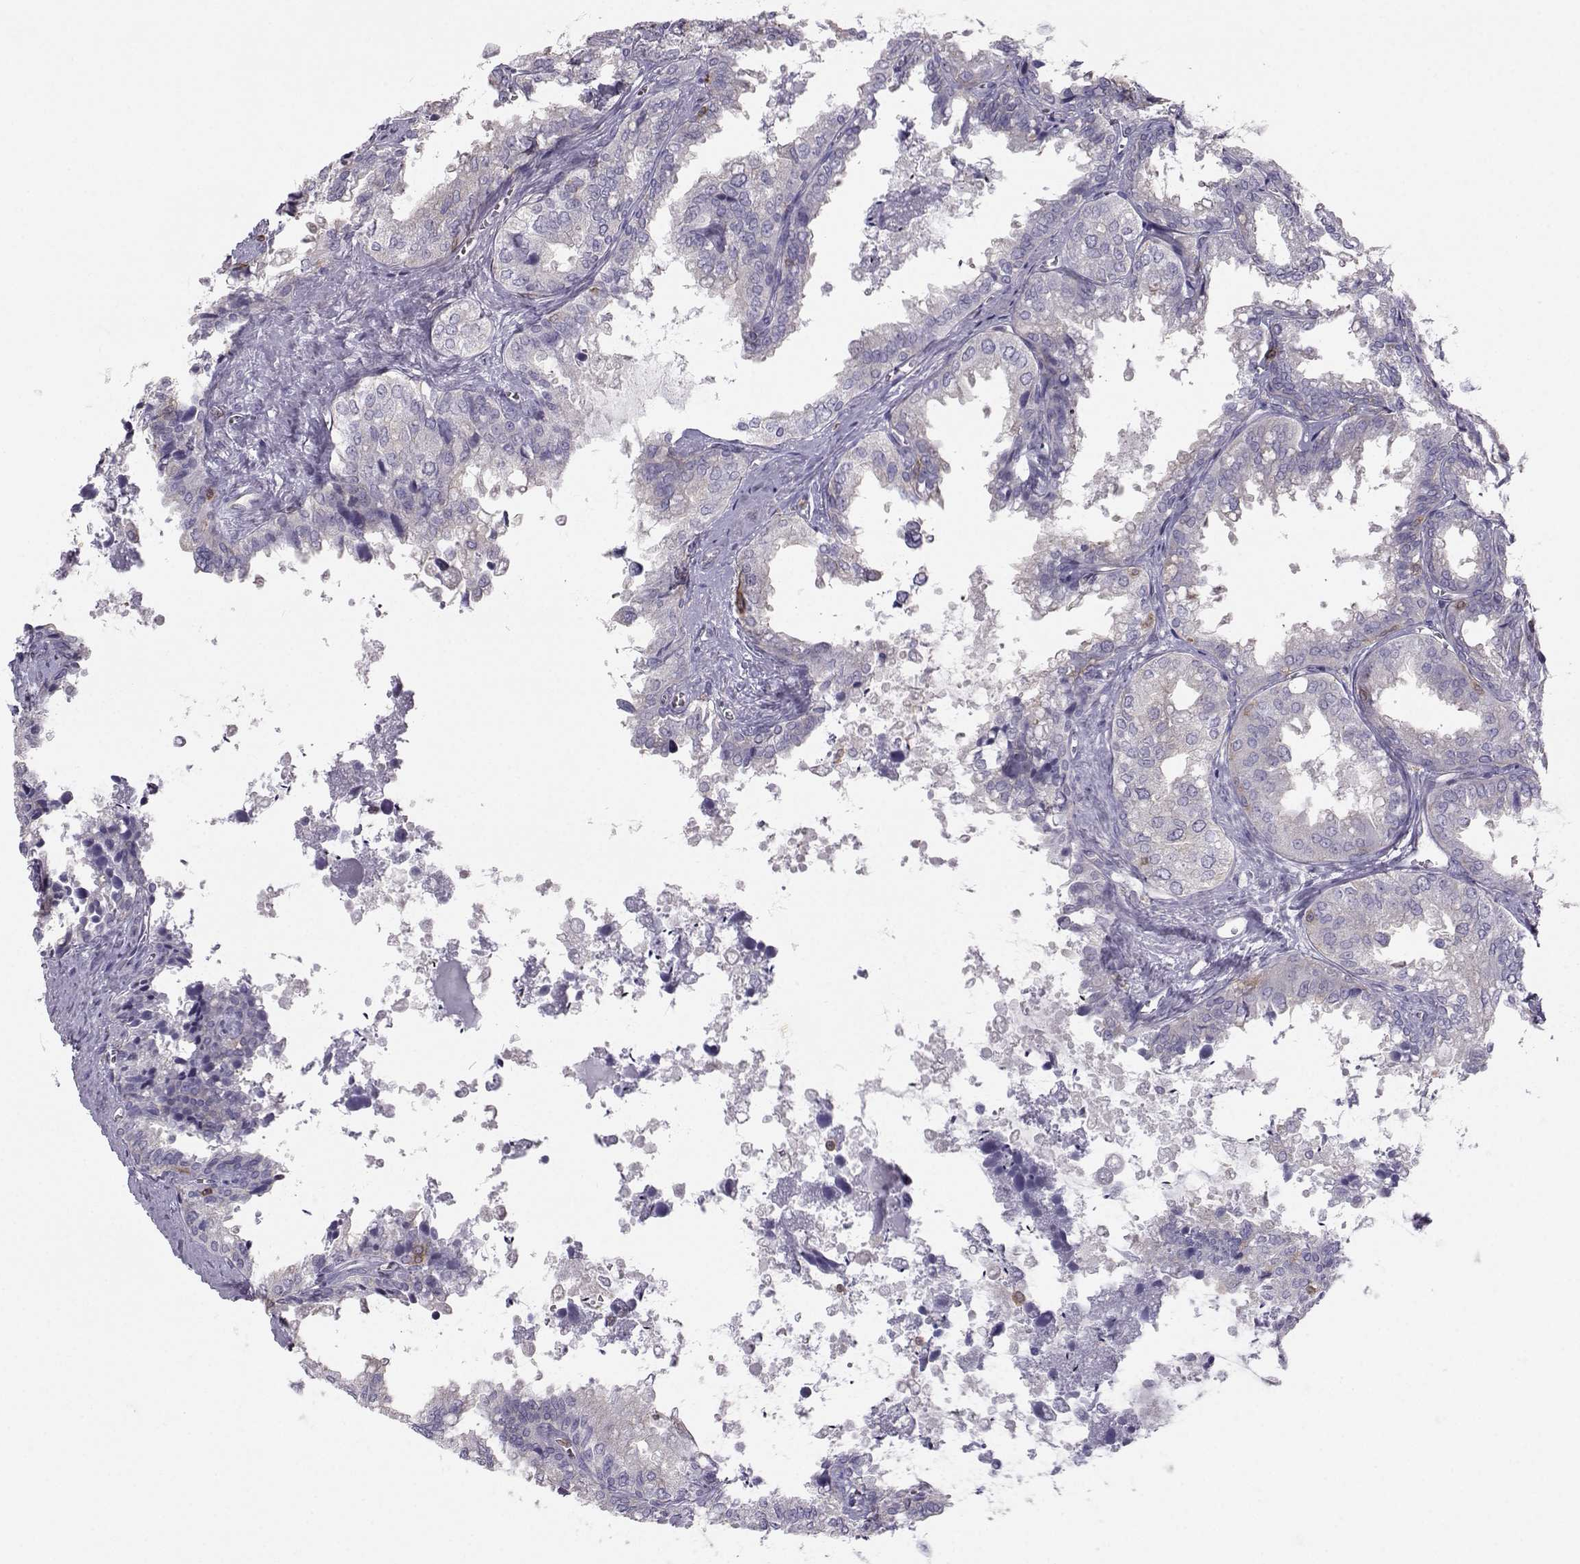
{"staining": {"intensity": "negative", "quantity": "none", "location": "none"}, "tissue": "seminal vesicle", "cell_type": "Glandular cells", "image_type": "normal", "snomed": [{"axis": "morphology", "description": "Normal tissue, NOS"}, {"axis": "topography", "description": "Seminal veicle"}], "caption": "This is an IHC image of normal human seminal vesicle. There is no expression in glandular cells.", "gene": "ZBTB32", "patient": {"sex": "male", "age": 67}}